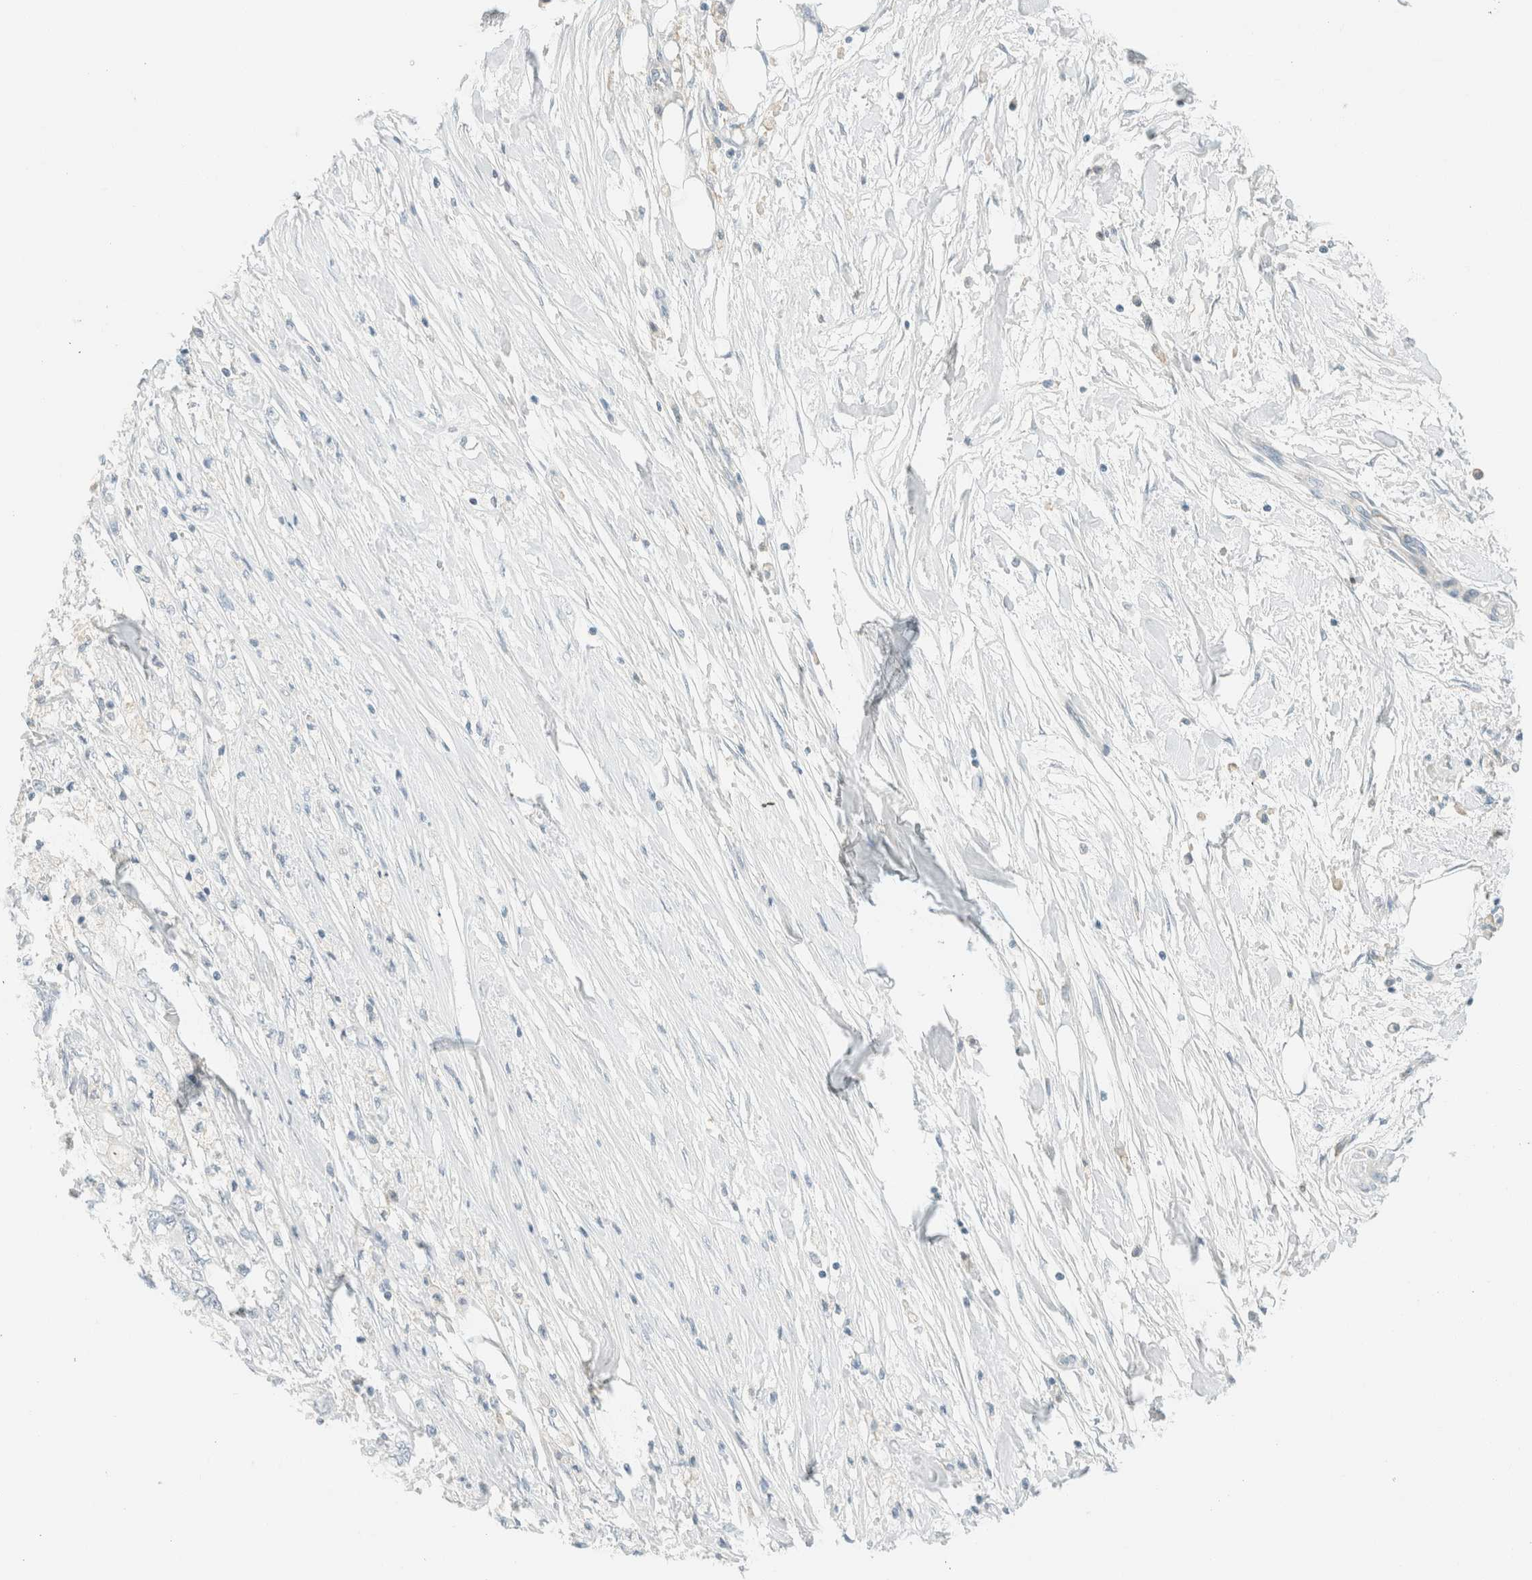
{"staining": {"intensity": "negative", "quantity": "none", "location": "none"}, "tissue": "pancreatic cancer", "cell_type": "Tumor cells", "image_type": "cancer", "snomed": [{"axis": "morphology", "description": "Adenocarcinoma, NOS"}, {"axis": "topography", "description": "Pancreas"}], "caption": "This is an immunohistochemistry (IHC) histopathology image of pancreatic cancer. There is no expression in tumor cells.", "gene": "GPA33", "patient": {"sex": "male", "age": 79}}